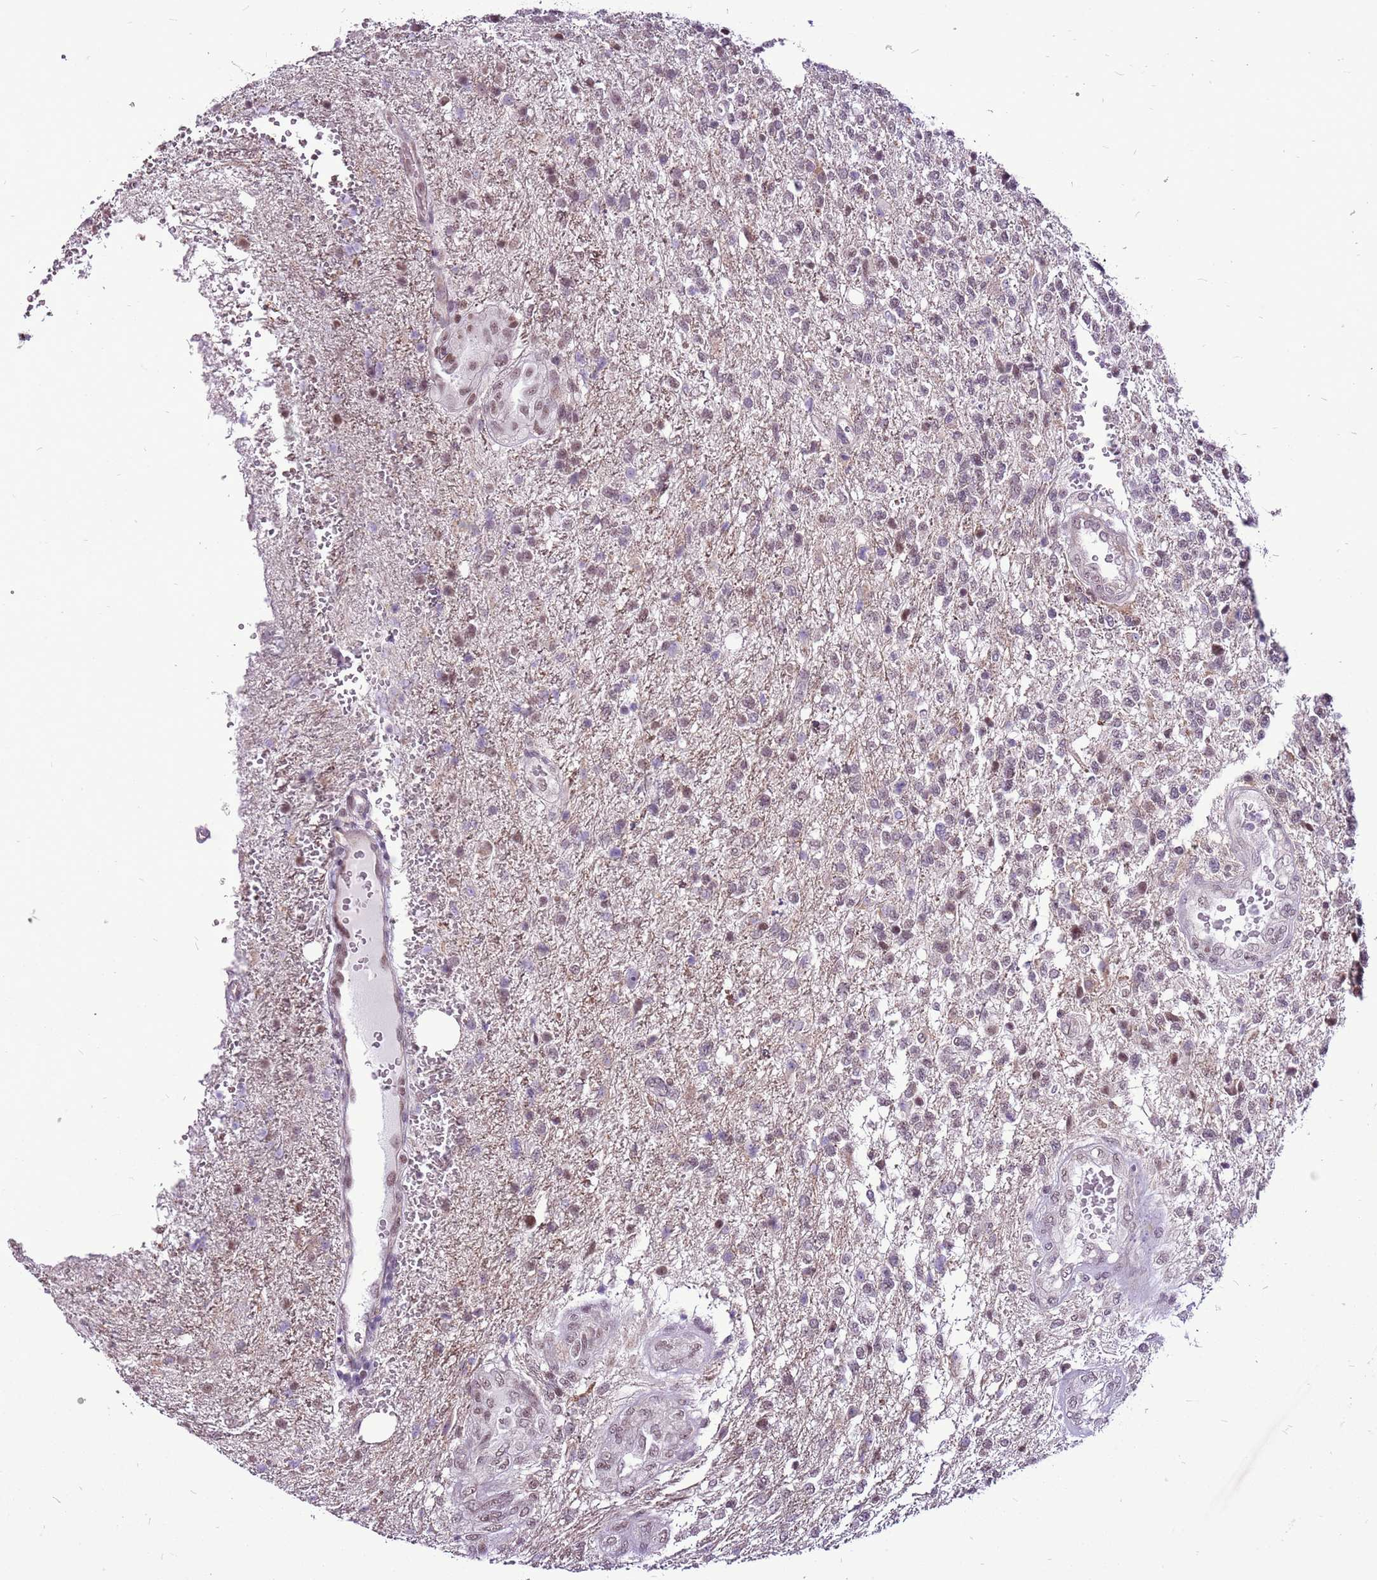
{"staining": {"intensity": "weak", "quantity": "<25%", "location": "nuclear"}, "tissue": "glioma", "cell_type": "Tumor cells", "image_type": "cancer", "snomed": [{"axis": "morphology", "description": "Glioma, malignant, High grade"}, {"axis": "topography", "description": "Brain"}], "caption": "Glioma was stained to show a protein in brown. There is no significant positivity in tumor cells.", "gene": "CCDC166", "patient": {"sex": "male", "age": 56}}